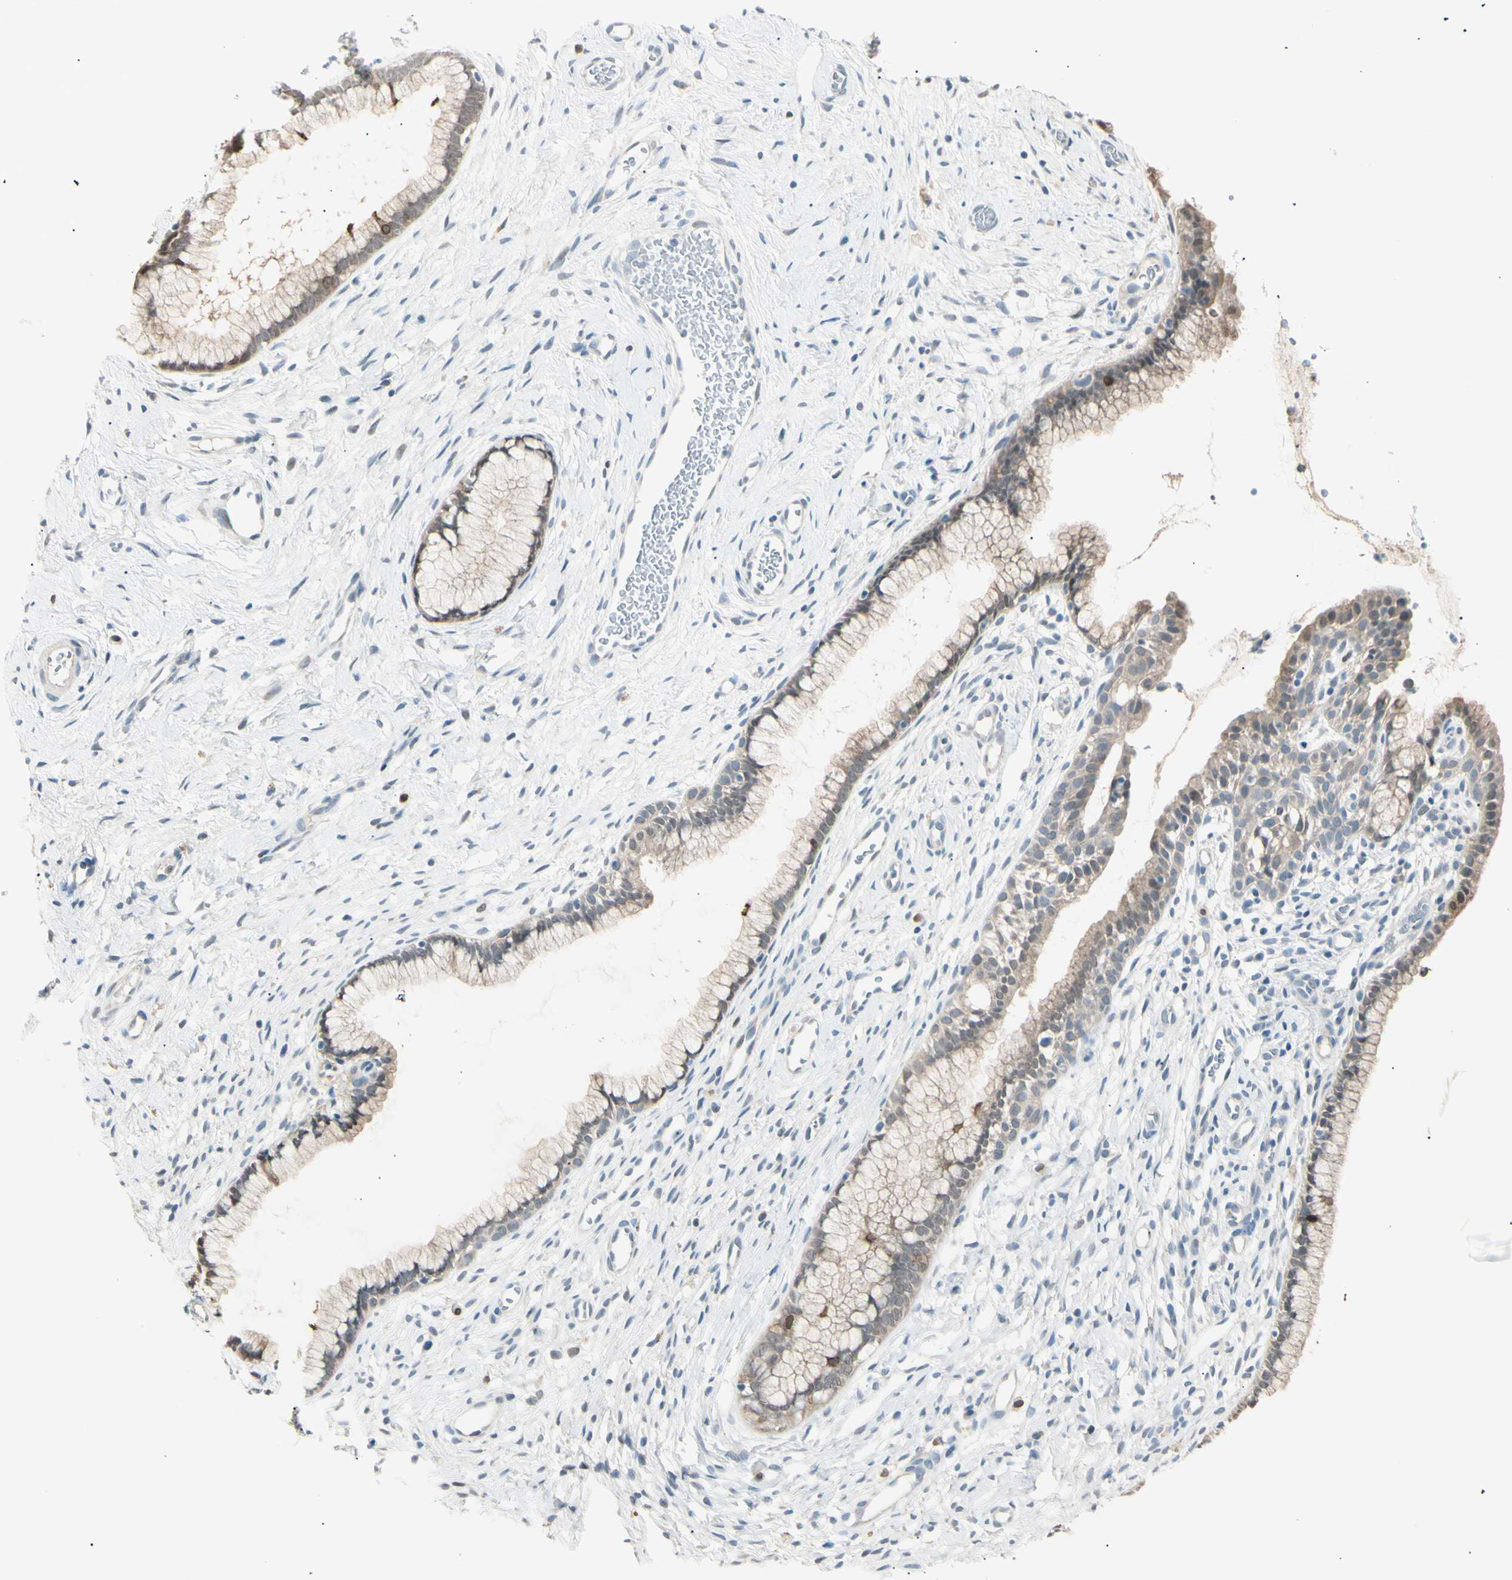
{"staining": {"intensity": "weak", "quantity": "<25%", "location": "cytoplasmic/membranous"}, "tissue": "cervix", "cell_type": "Glandular cells", "image_type": "normal", "snomed": [{"axis": "morphology", "description": "Normal tissue, NOS"}, {"axis": "topography", "description": "Cervix"}], "caption": "IHC image of unremarkable human cervix stained for a protein (brown), which exhibits no expression in glandular cells.", "gene": "LHPP", "patient": {"sex": "female", "age": 65}}